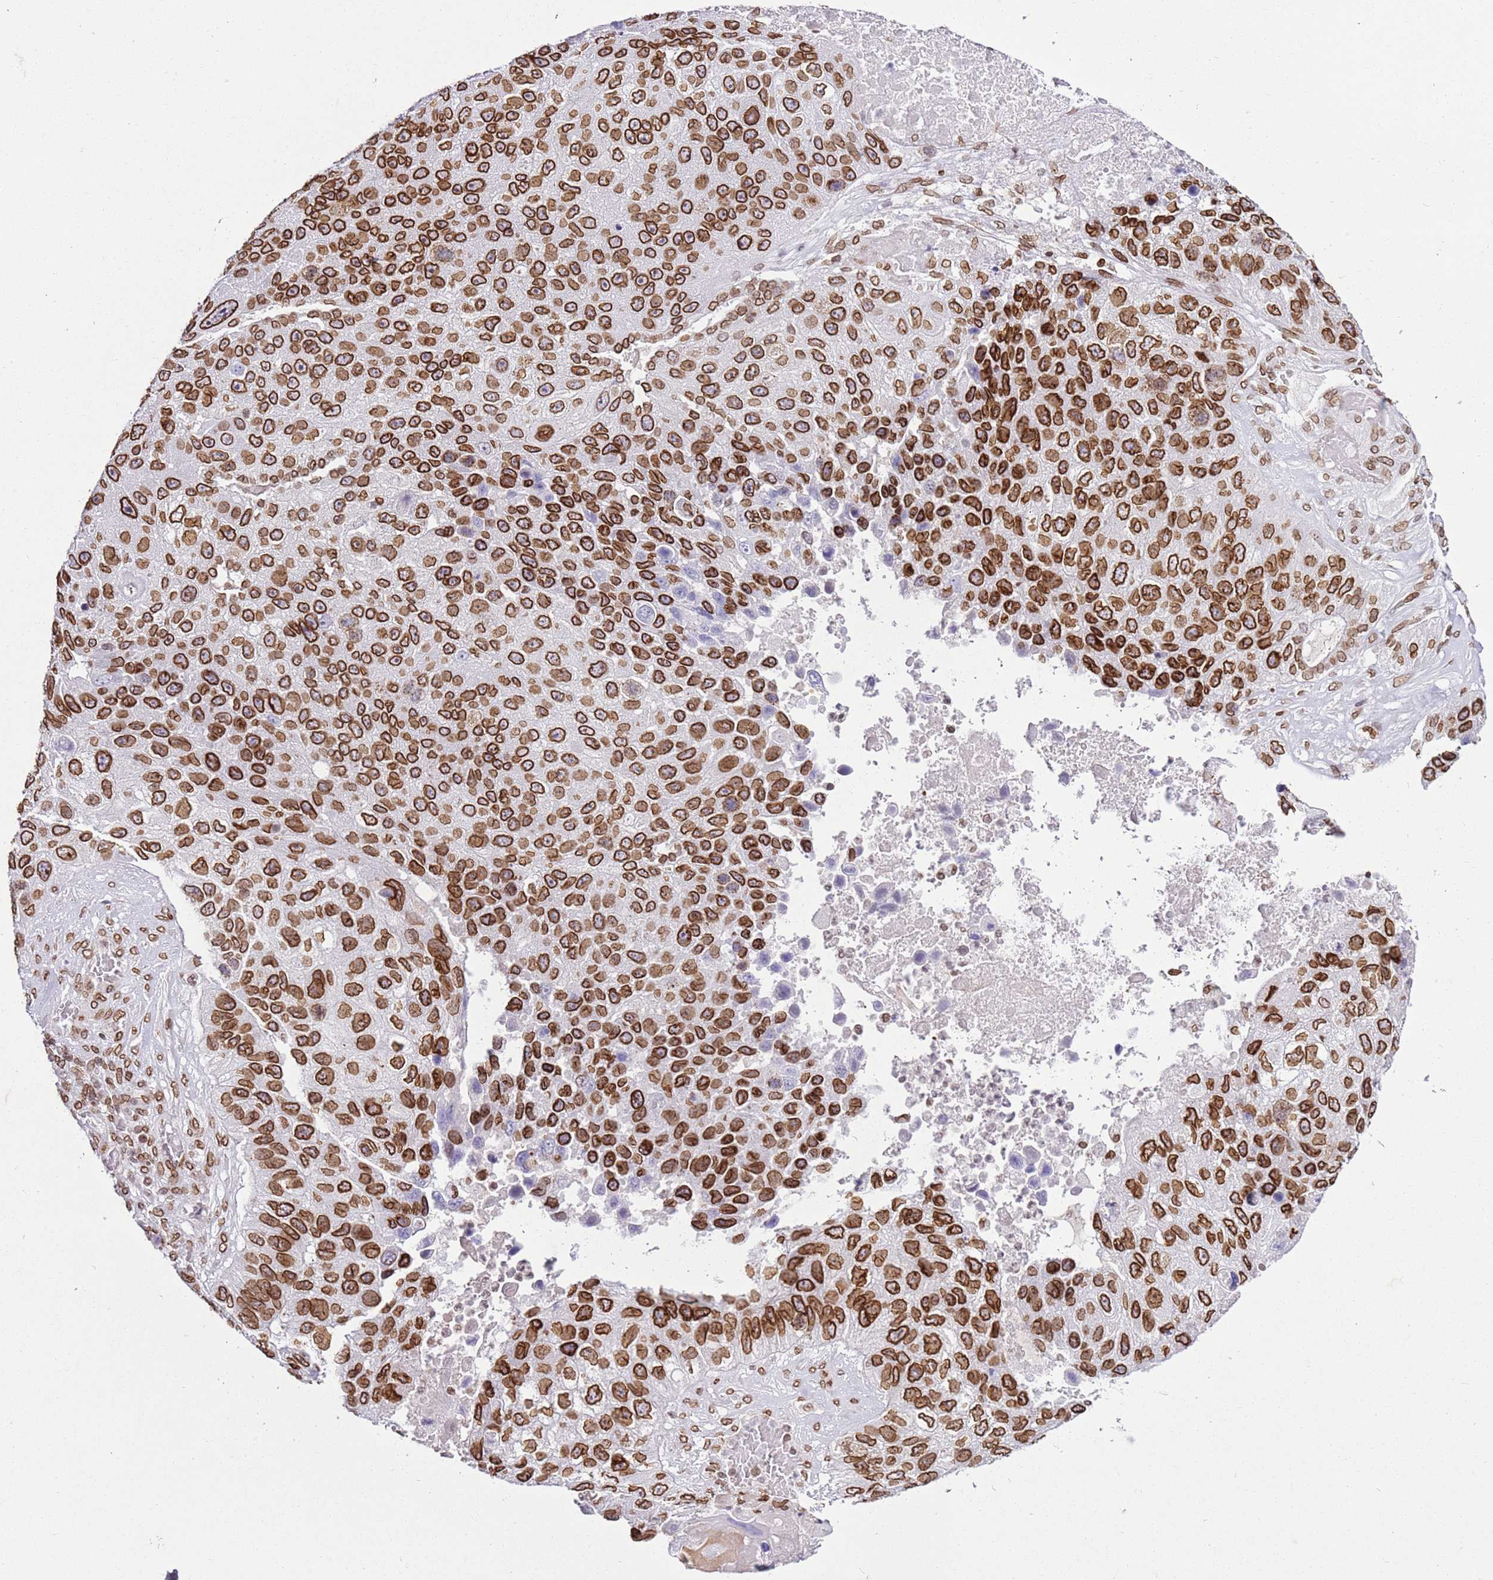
{"staining": {"intensity": "strong", "quantity": ">75%", "location": "cytoplasmic/membranous,nuclear"}, "tissue": "lung cancer", "cell_type": "Tumor cells", "image_type": "cancer", "snomed": [{"axis": "morphology", "description": "Squamous cell carcinoma, NOS"}, {"axis": "topography", "description": "Lung"}], "caption": "DAB immunohistochemical staining of lung cancer demonstrates strong cytoplasmic/membranous and nuclear protein expression in approximately >75% of tumor cells.", "gene": "POU6F1", "patient": {"sex": "male", "age": 61}}